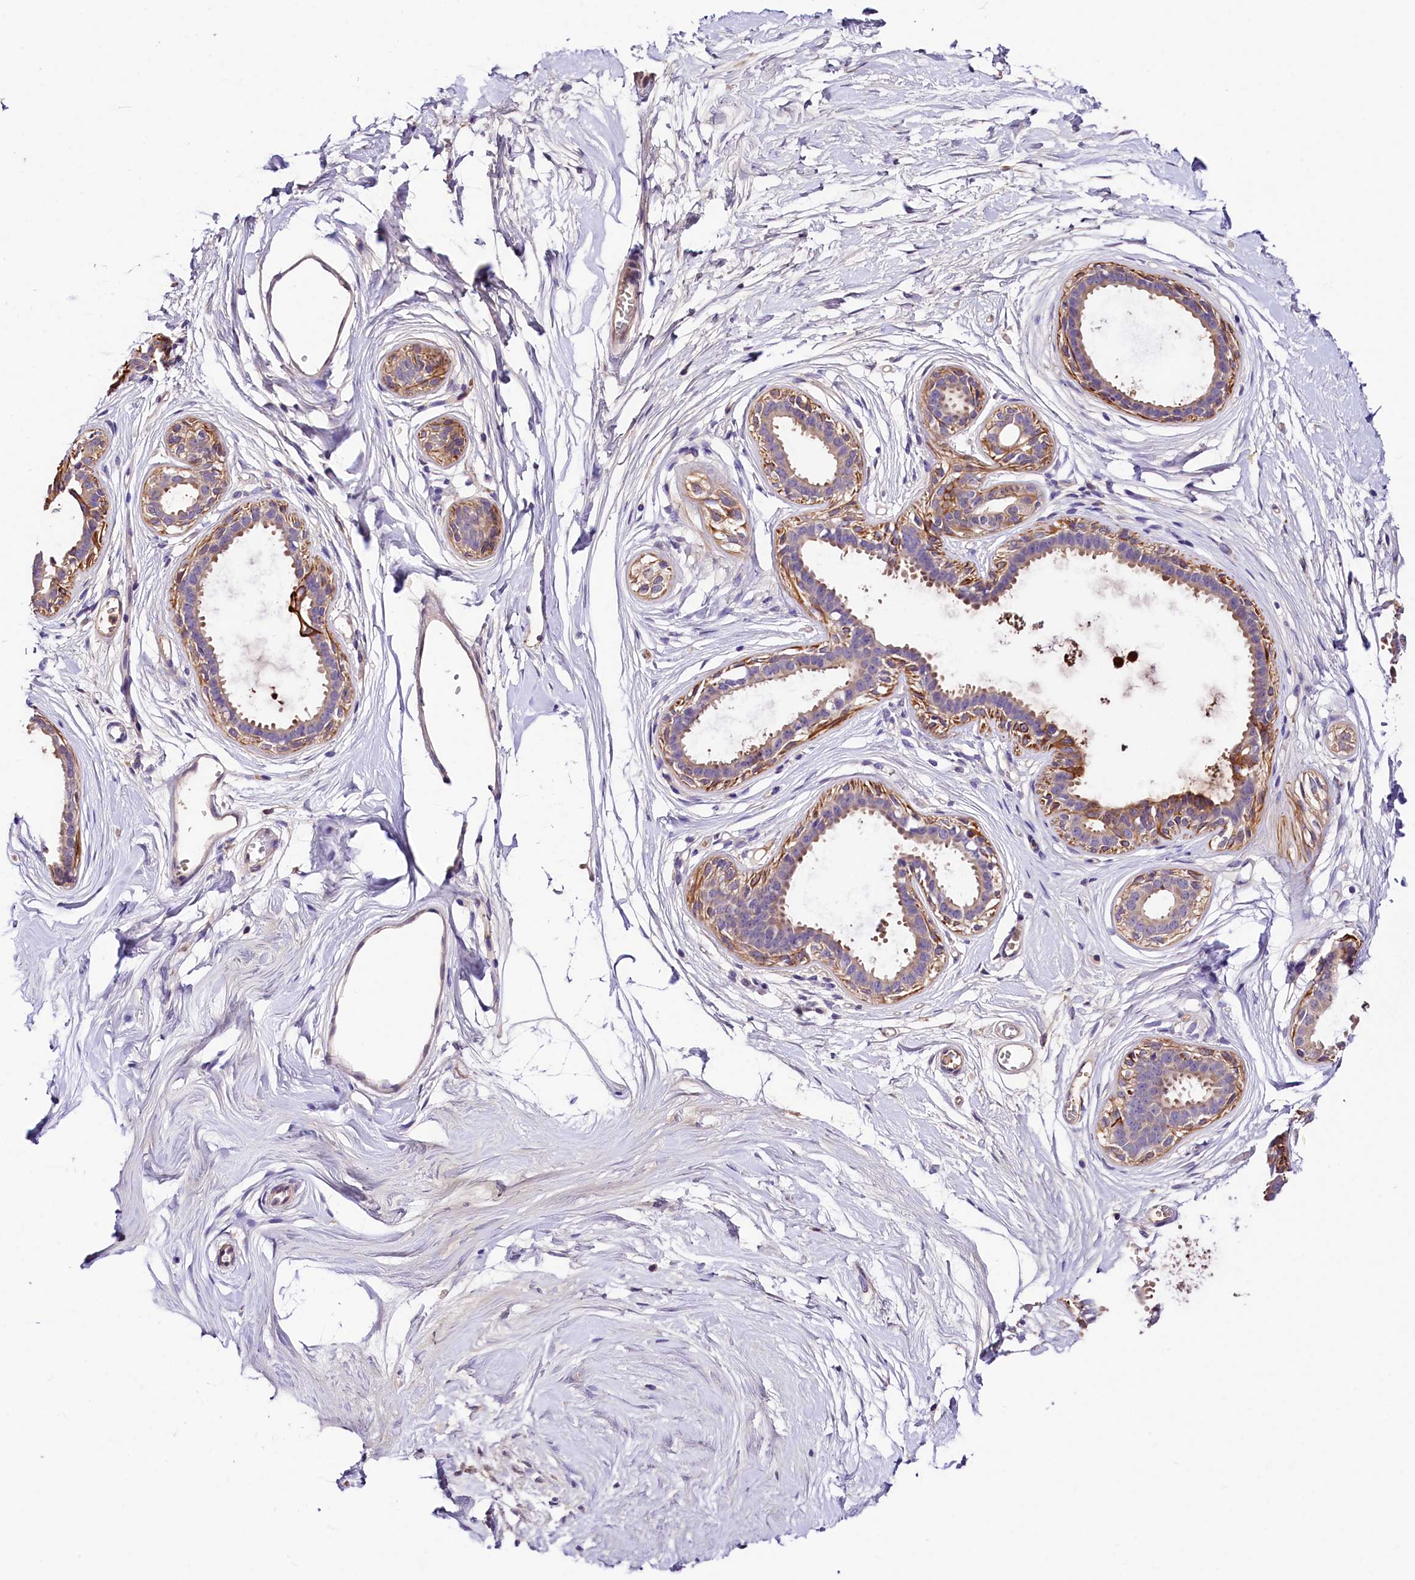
{"staining": {"intensity": "weak", "quantity": ">75%", "location": "cytoplasmic/membranous"}, "tissue": "breast", "cell_type": "Adipocytes", "image_type": "normal", "snomed": [{"axis": "morphology", "description": "Normal tissue, NOS"}, {"axis": "topography", "description": "Breast"}], "caption": "An IHC image of unremarkable tissue is shown. Protein staining in brown labels weak cytoplasmic/membranous positivity in breast within adipocytes.", "gene": "ARMC6", "patient": {"sex": "female", "age": 45}}